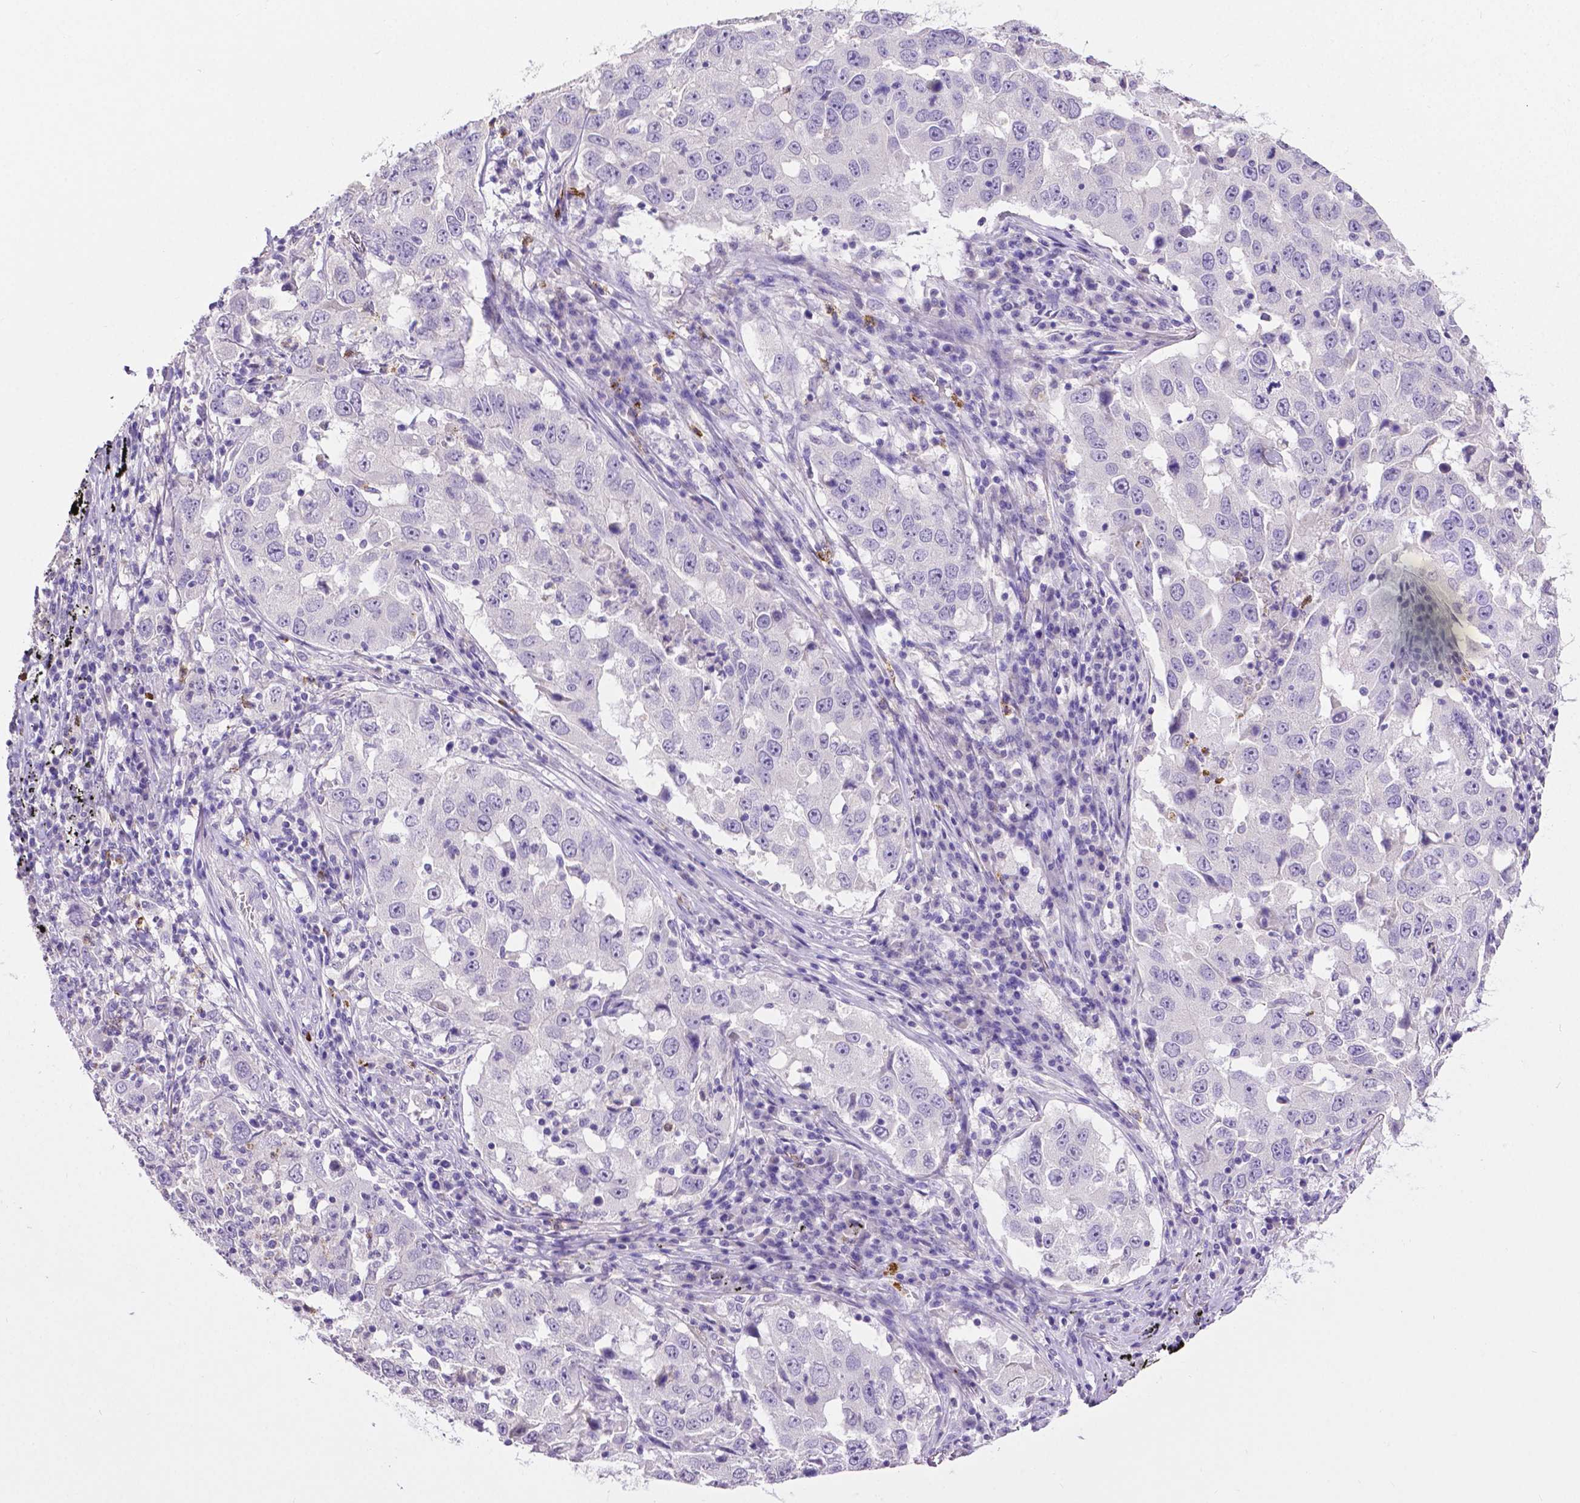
{"staining": {"intensity": "negative", "quantity": "none", "location": "none"}, "tissue": "lung cancer", "cell_type": "Tumor cells", "image_type": "cancer", "snomed": [{"axis": "morphology", "description": "Adenocarcinoma, NOS"}, {"axis": "topography", "description": "Lung"}], "caption": "The histopathology image demonstrates no staining of tumor cells in lung adenocarcinoma. (DAB (3,3'-diaminobenzidine) immunohistochemistry visualized using brightfield microscopy, high magnification).", "gene": "MMP9", "patient": {"sex": "male", "age": 73}}